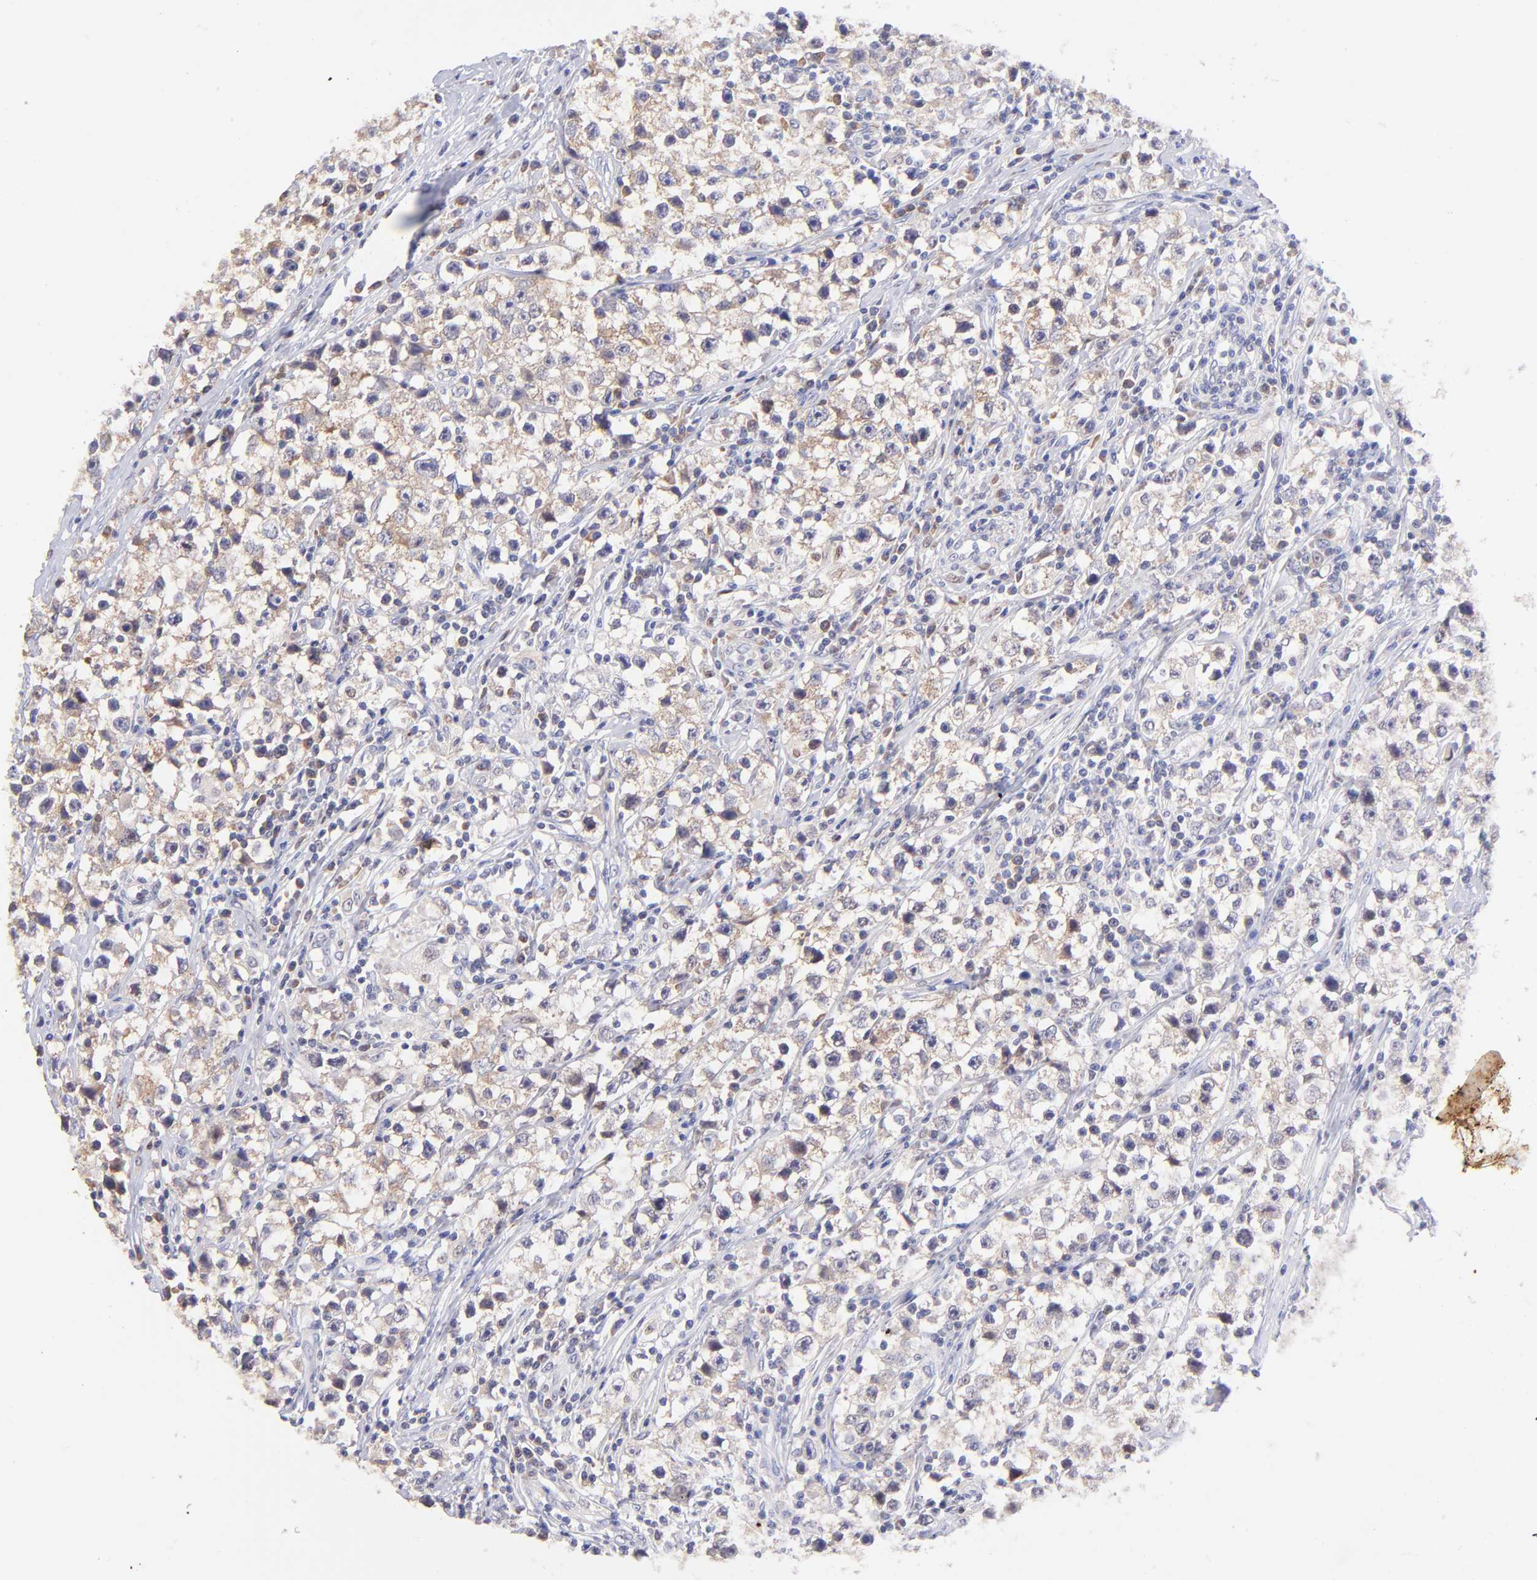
{"staining": {"intensity": "moderate", "quantity": "25%-75%", "location": "cytoplasmic/membranous"}, "tissue": "testis cancer", "cell_type": "Tumor cells", "image_type": "cancer", "snomed": [{"axis": "morphology", "description": "Seminoma, NOS"}, {"axis": "topography", "description": "Testis"}], "caption": "Testis cancer (seminoma) stained for a protein reveals moderate cytoplasmic/membranous positivity in tumor cells.", "gene": "RPL11", "patient": {"sex": "male", "age": 35}}